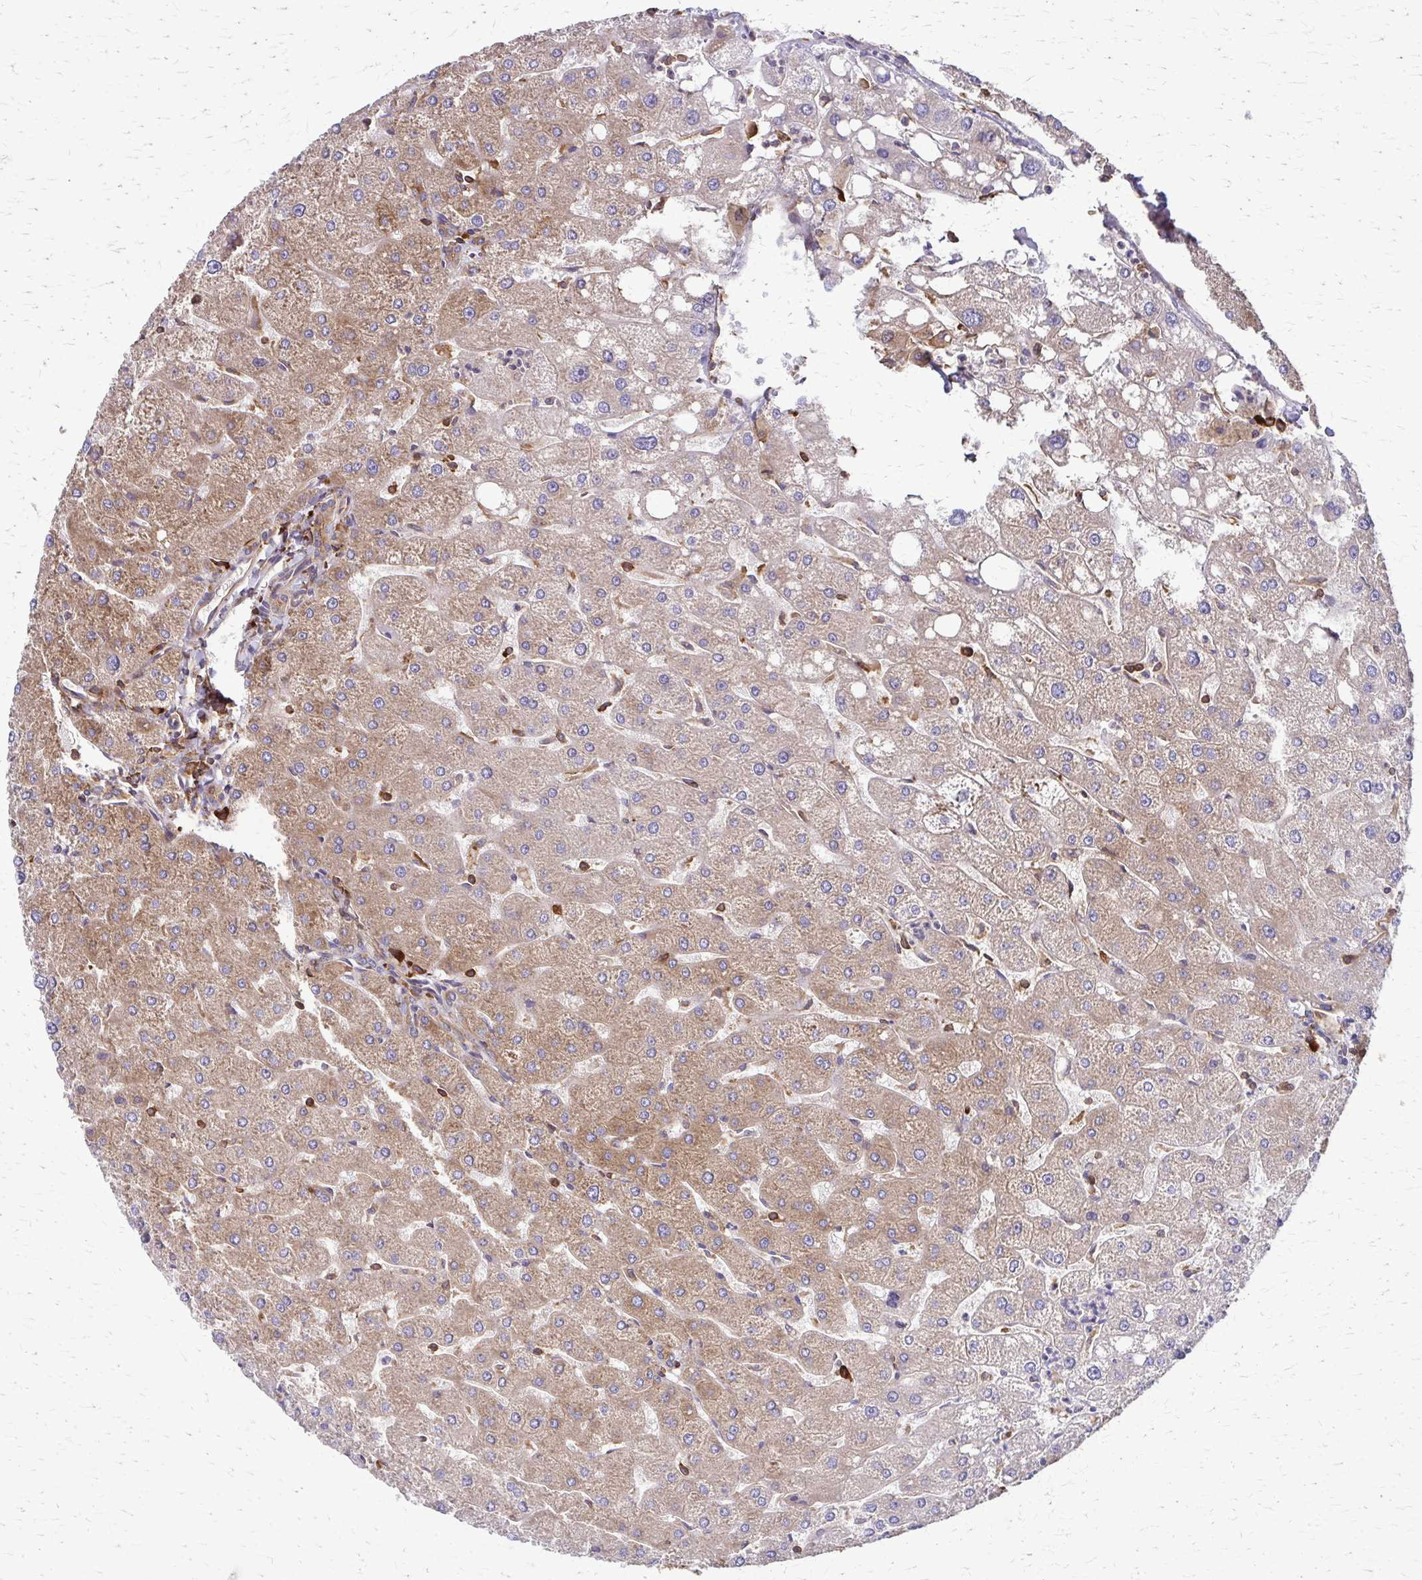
{"staining": {"intensity": "weak", "quantity": ">75%", "location": "cytoplasmic/membranous"}, "tissue": "liver", "cell_type": "Cholangiocytes", "image_type": "normal", "snomed": [{"axis": "morphology", "description": "Normal tissue, NOS"}, {"axis": "topography", "description": "Liver"}], "caption": "High-power microscopy captured an IHC micrograph of unremarkable liver, revealing weak cytoplasmic/membranous positivity in approximately >75% of cholangiocytes. (Brightfield microscopy of DAB IHC at high magnification).", "gene": "EEF2", "patient": {"sex": "male", "age": 67}}